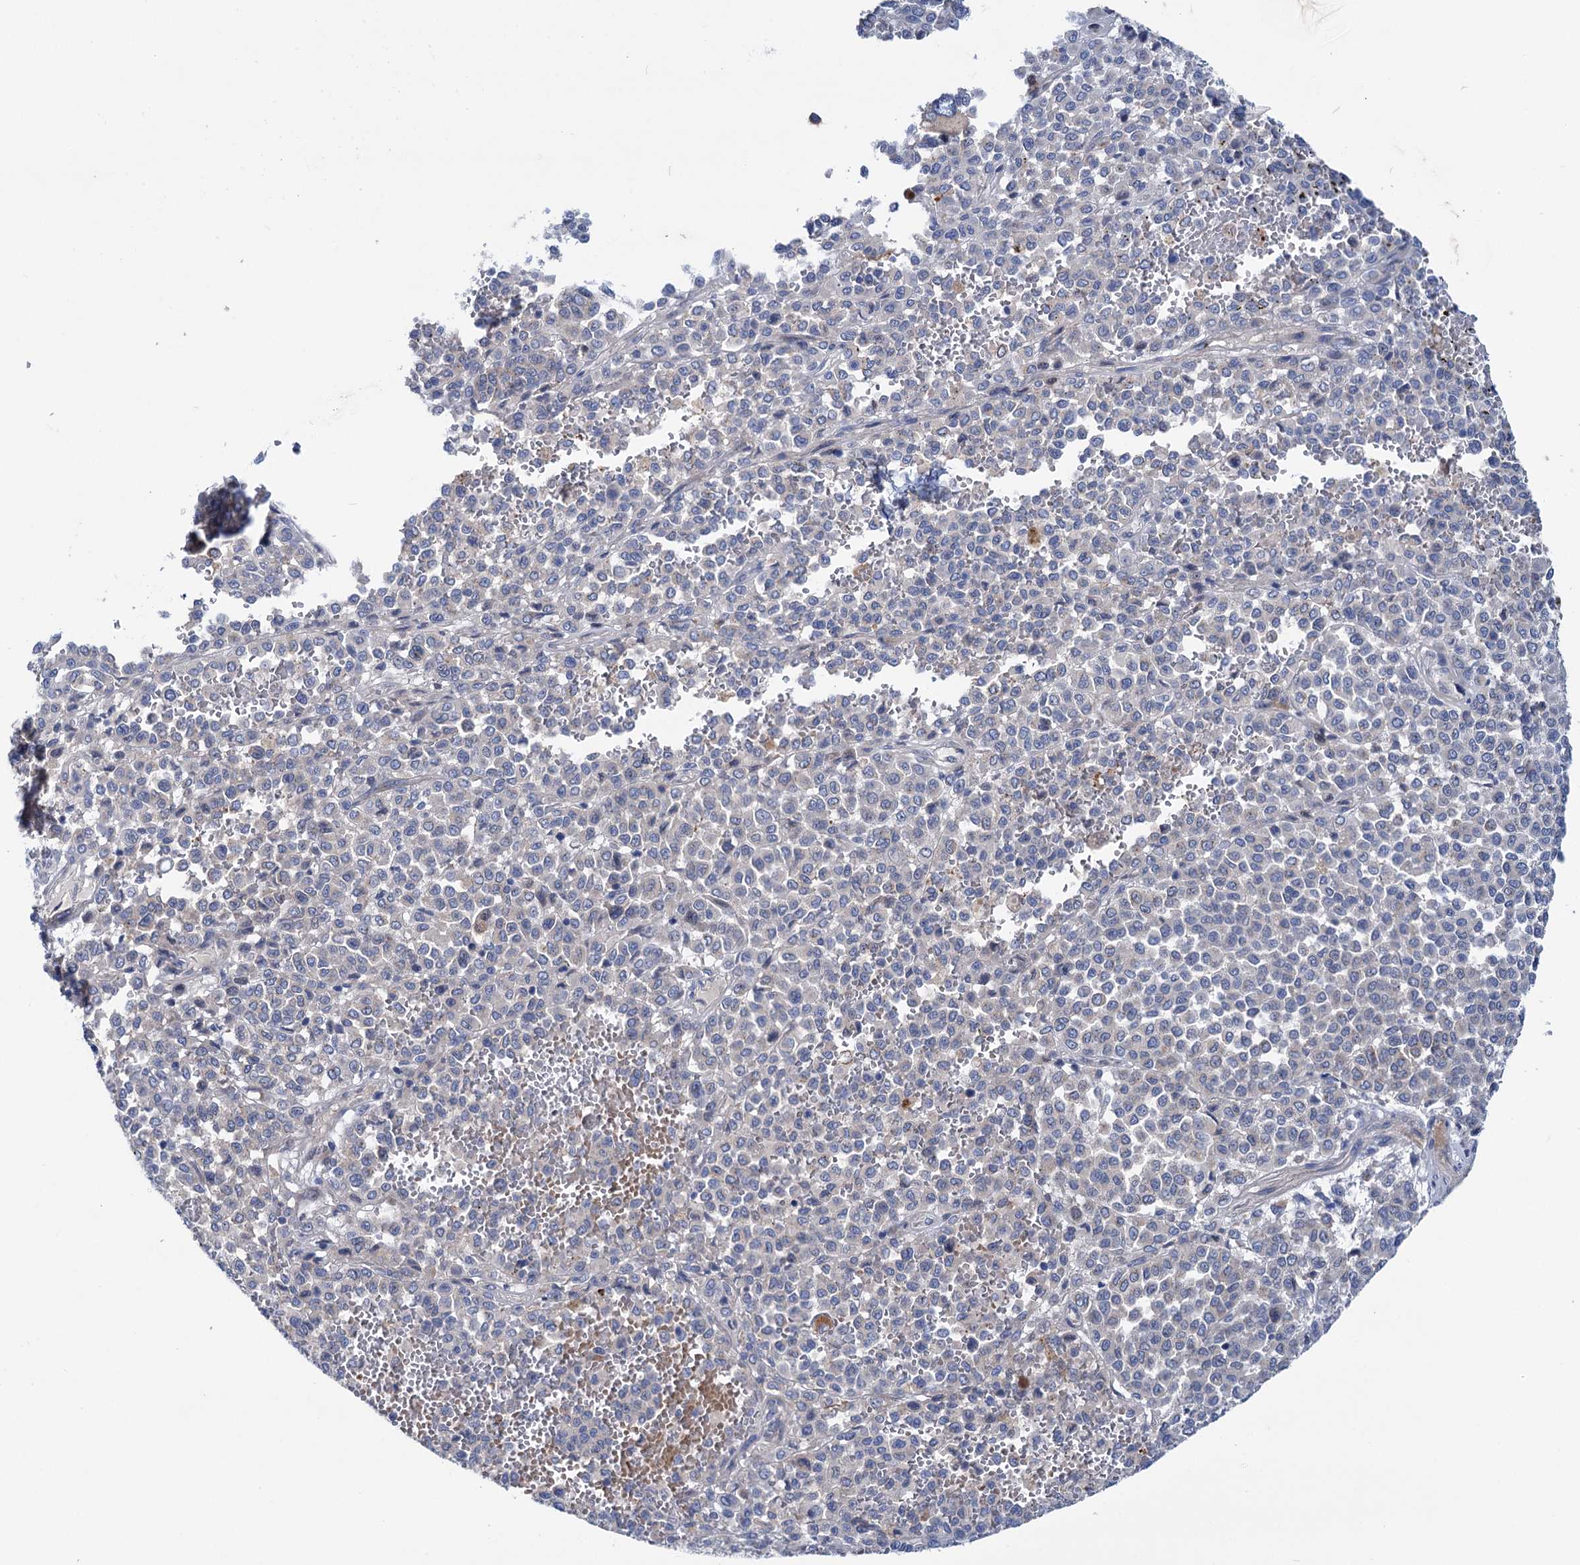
{"staining": {"intensity": "negative", "quantity": "none", "location": "none"}, "tissue": "melanoma", "cell_type": "Tumor cells", "image_type": "cancer", "snomed": [{"axis": "morphology", "description": "Malignant melanoma, Metastatic site"}, {"axis": "topography", "description": "Pancreas"}], "caption": "Melanoma was stained to show a protein in brown. There is no significant staining in tumor cells.", "gene": "ZNRD2", "patient": {"sex": "female", "age": 30}}